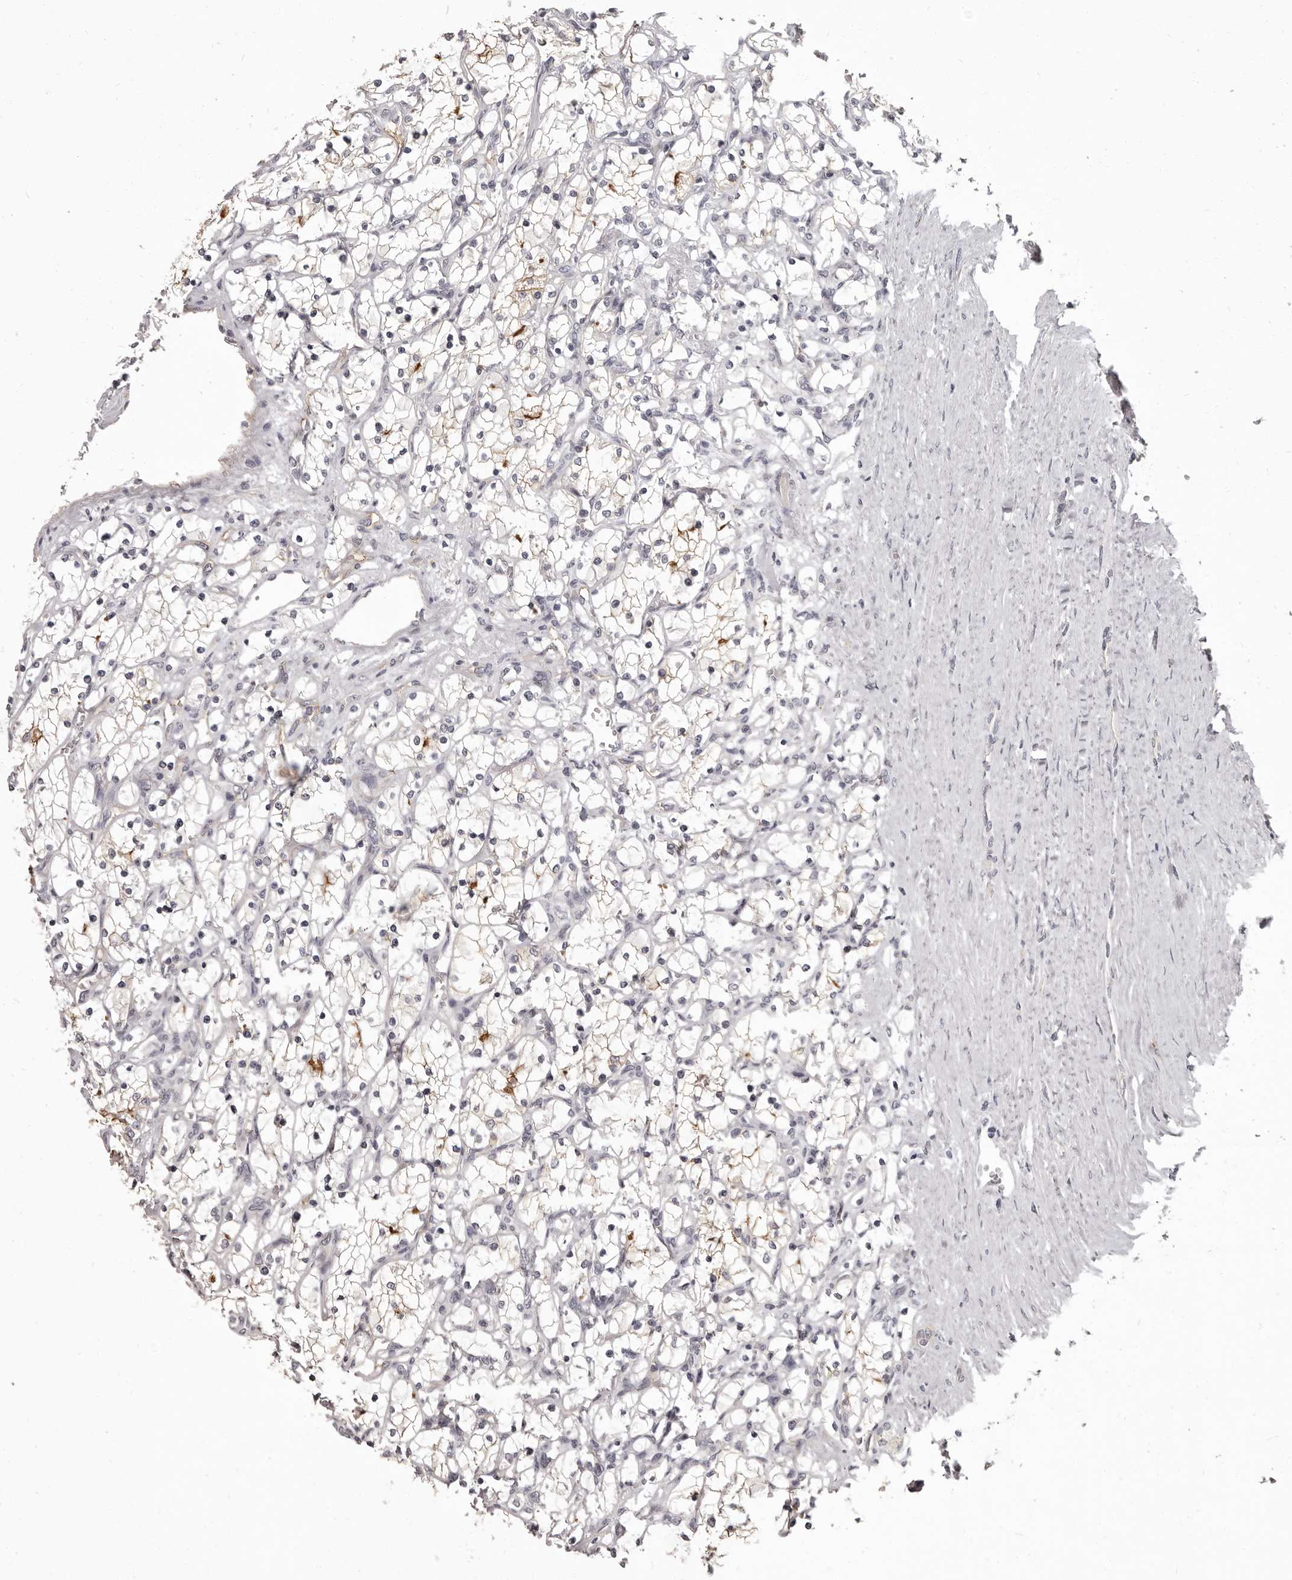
{"staining": {"intensity": "moderate", "quantity": "<25%", "location": "cytoplasmic/membranous"}, "tissue": "renal cancer", "cell_type": "Tumor cells", "image_type": "cancer", "snomed": [{"axis": "morphology", "description": "Adenocarcinoma, NOS"}, {"axis": "topography", "description": "Kidney"}], "caption": "The photomicrograph displays a brown stain indicating the presence of a protein in the cytoplasmic/membranous of tumor cells in adenocarcinoma (renal).", "gene": "GPR78", "patient": {"sex": "female", "age": 69}}